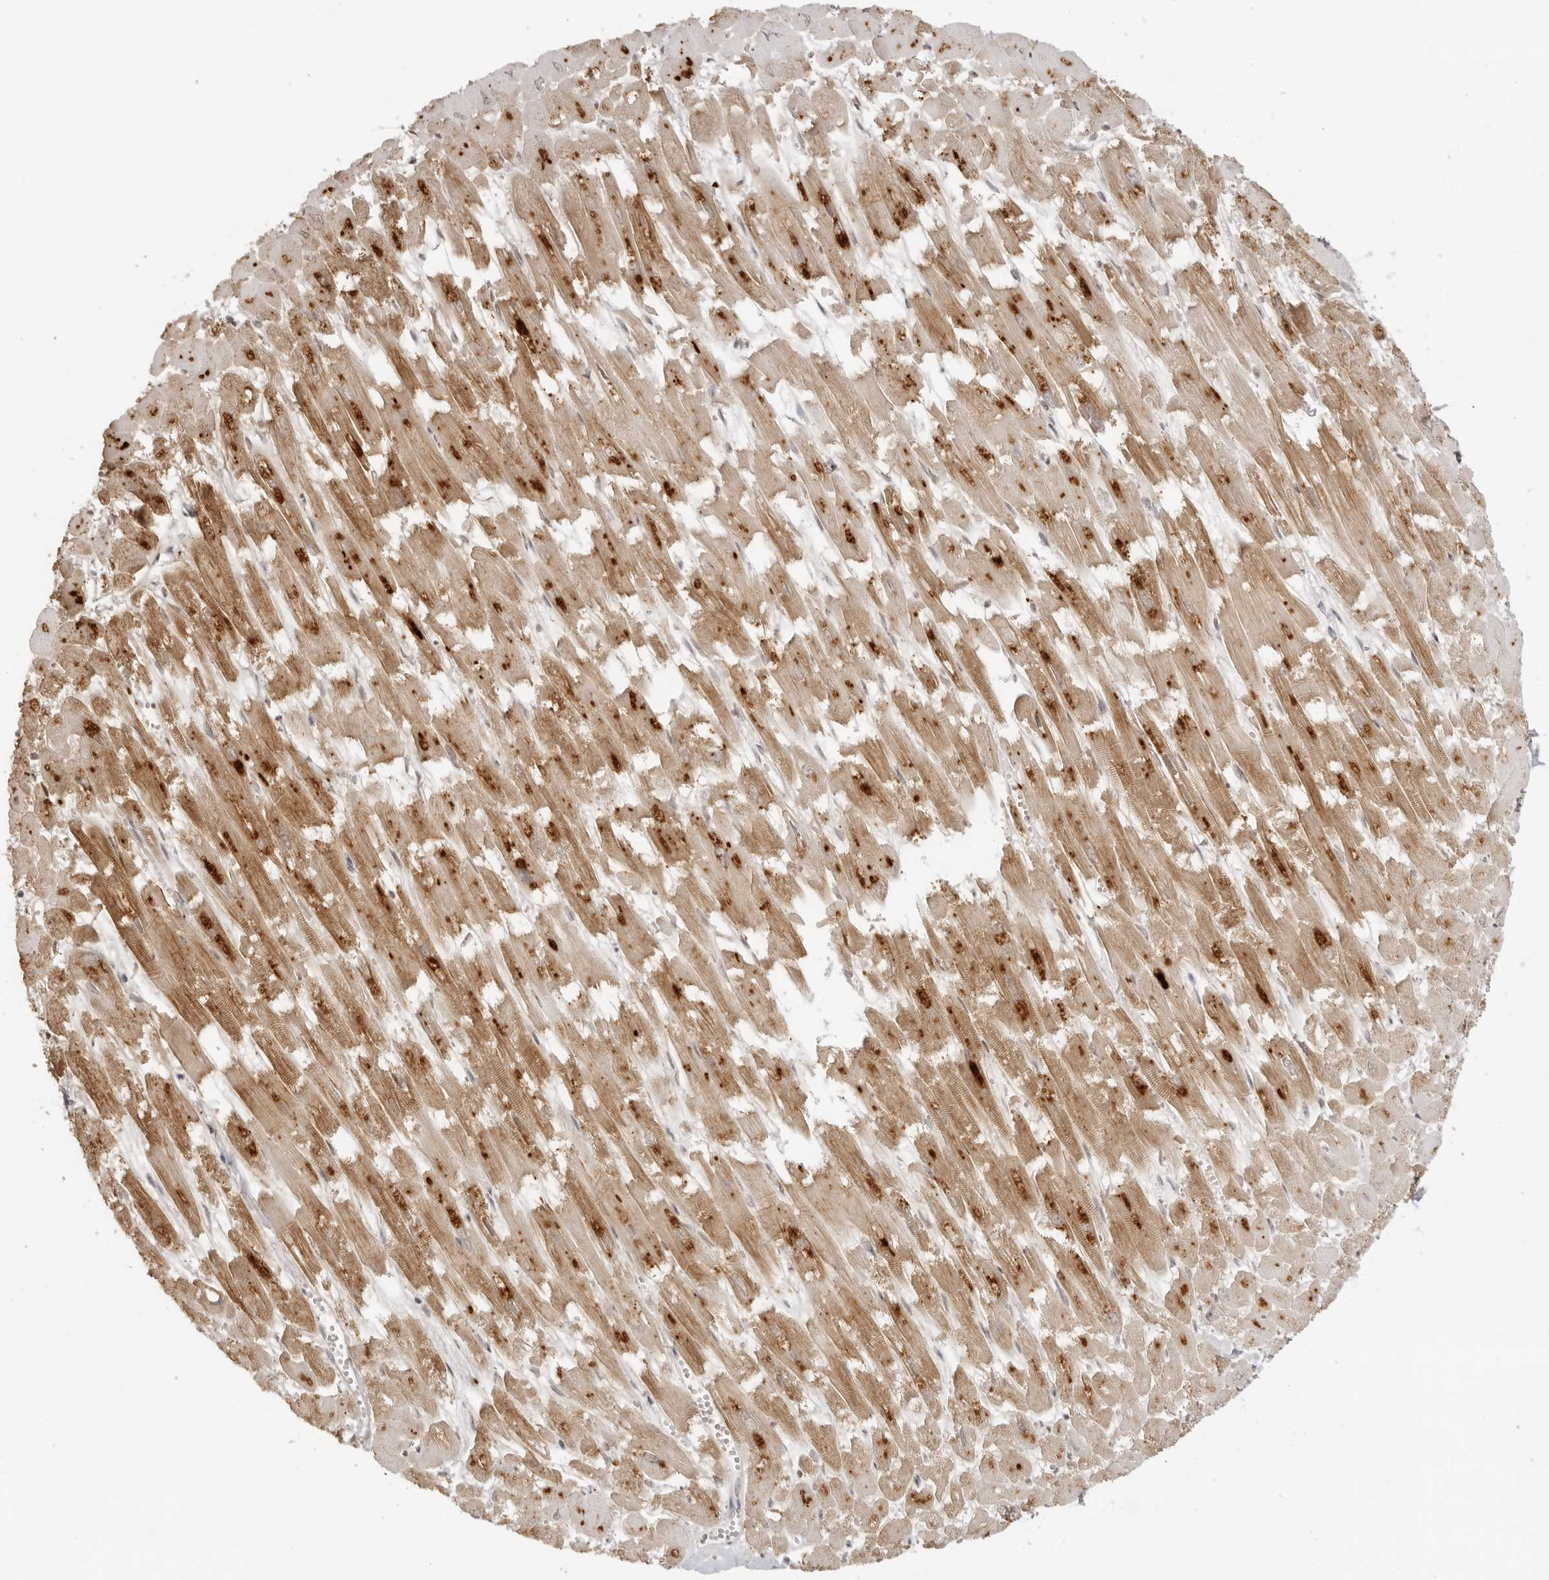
{"staining": {"intensity": "moderate", "quantity": ">75%", "location": "cytoplasmic/membranous"}, "tissue": "heart muscle", "cell_type": "Cardiomyocytes", "image_type": "normal", "snomed": [{"axis": "morphology", "description": "Normal tissue, NOS"}, {"axis": "topography", "description": "Heart"}], "caption": "Immunohistochemical staining of benign heart muscle shows >75% levels of moderate cytoplasmic/membranous protein staining in approximately >75% of cardiomyocytes.", "gene": "IKBKE", "patient": {"sex": "male", "age": 54}}